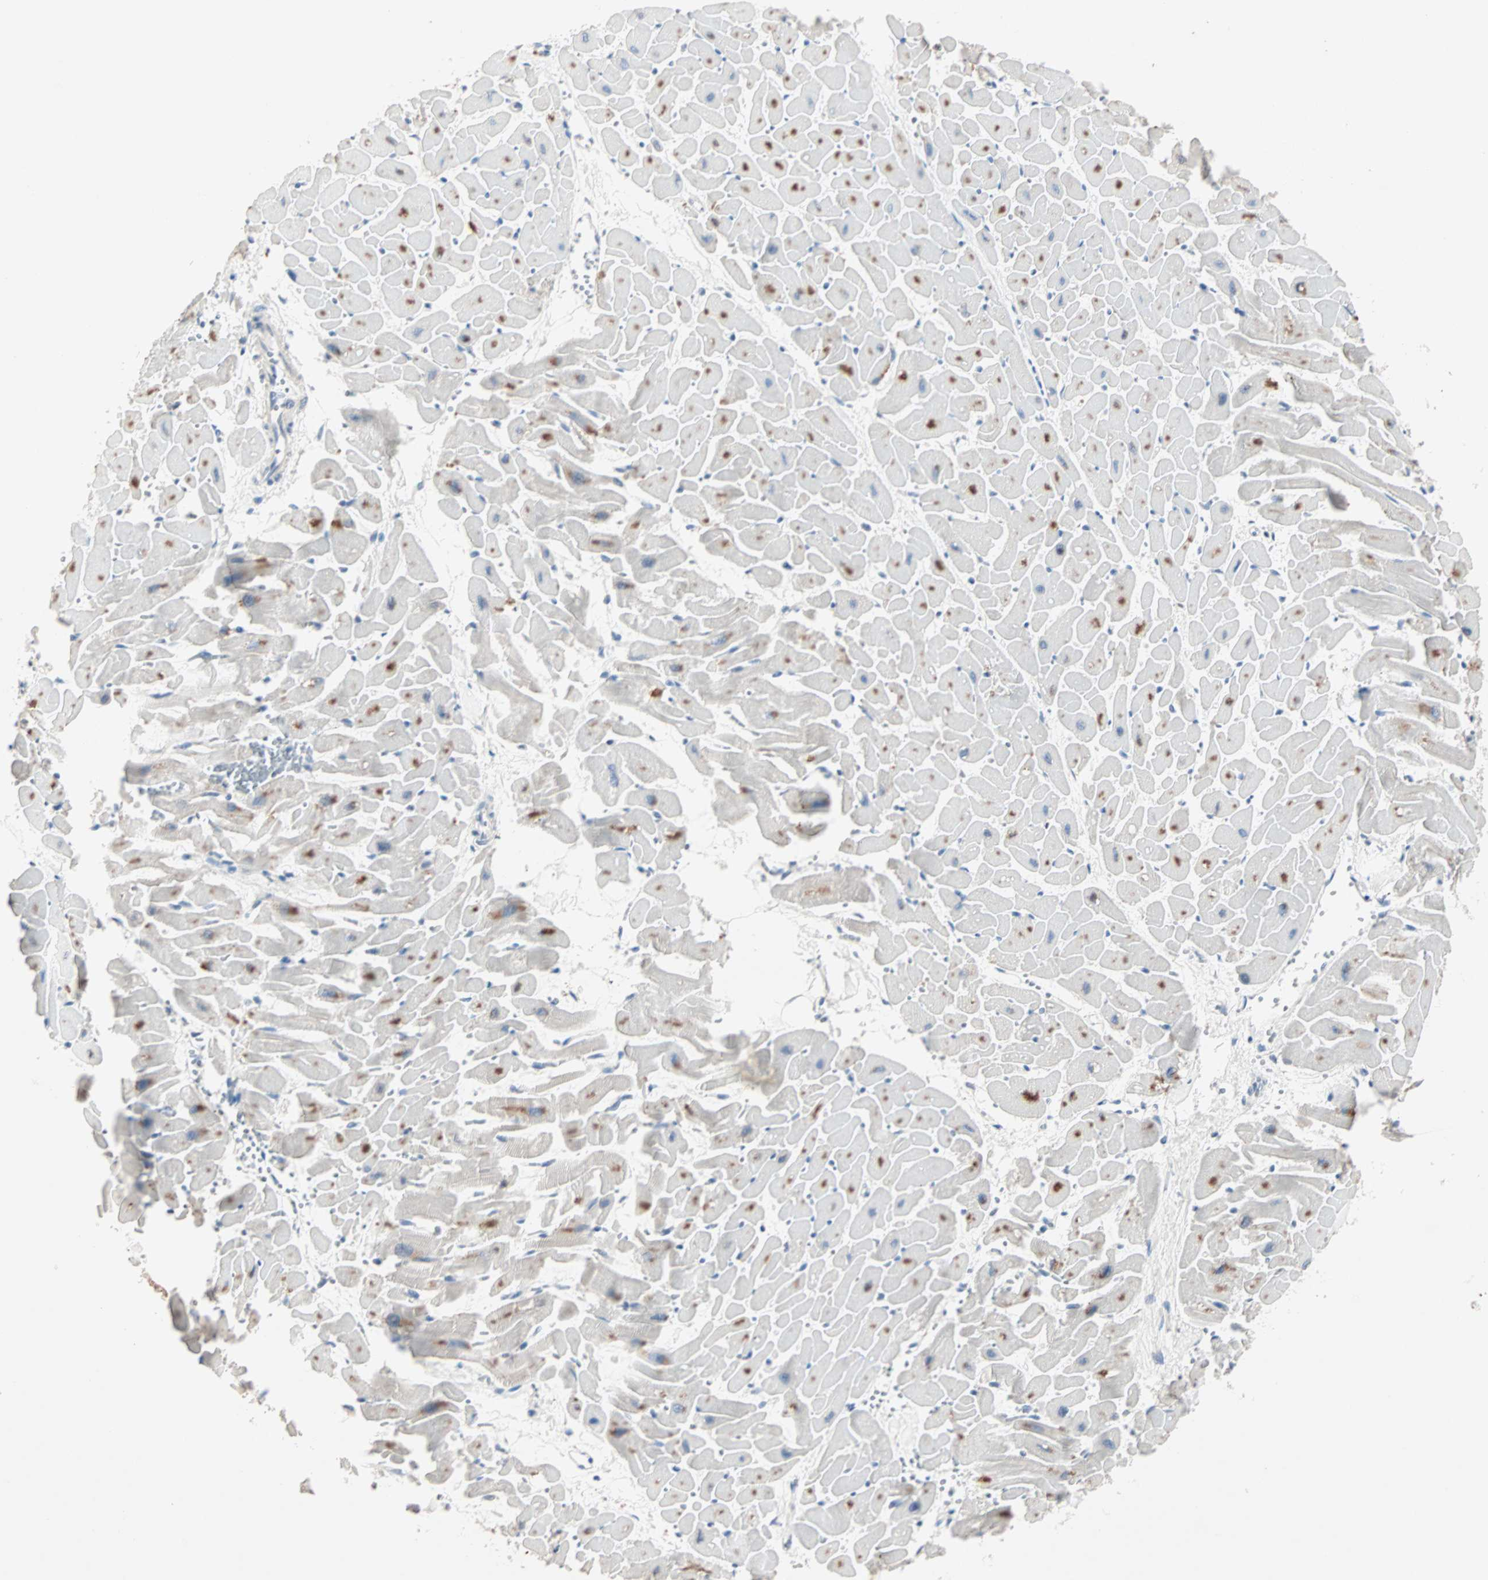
{"staining": {"intensity": "negative", "quantity": "none", "location": "none"}, "tissue": "heart muscle", "cell_type": "Cardiomyocytes", "image_type": "normal", "snomed": [{"axis": "morphology", "description": "Normal tissue, NOS"}, {"axis": "topography", "description": "Heart"}], "caption": "A high-resolution image shows immunohistochemistry staining of unremarkable heart muscle, which displays no significant staining in cardiomyocytes.", "gene": "CCNE2", "patient": {"sex": "female", "age": 19}}